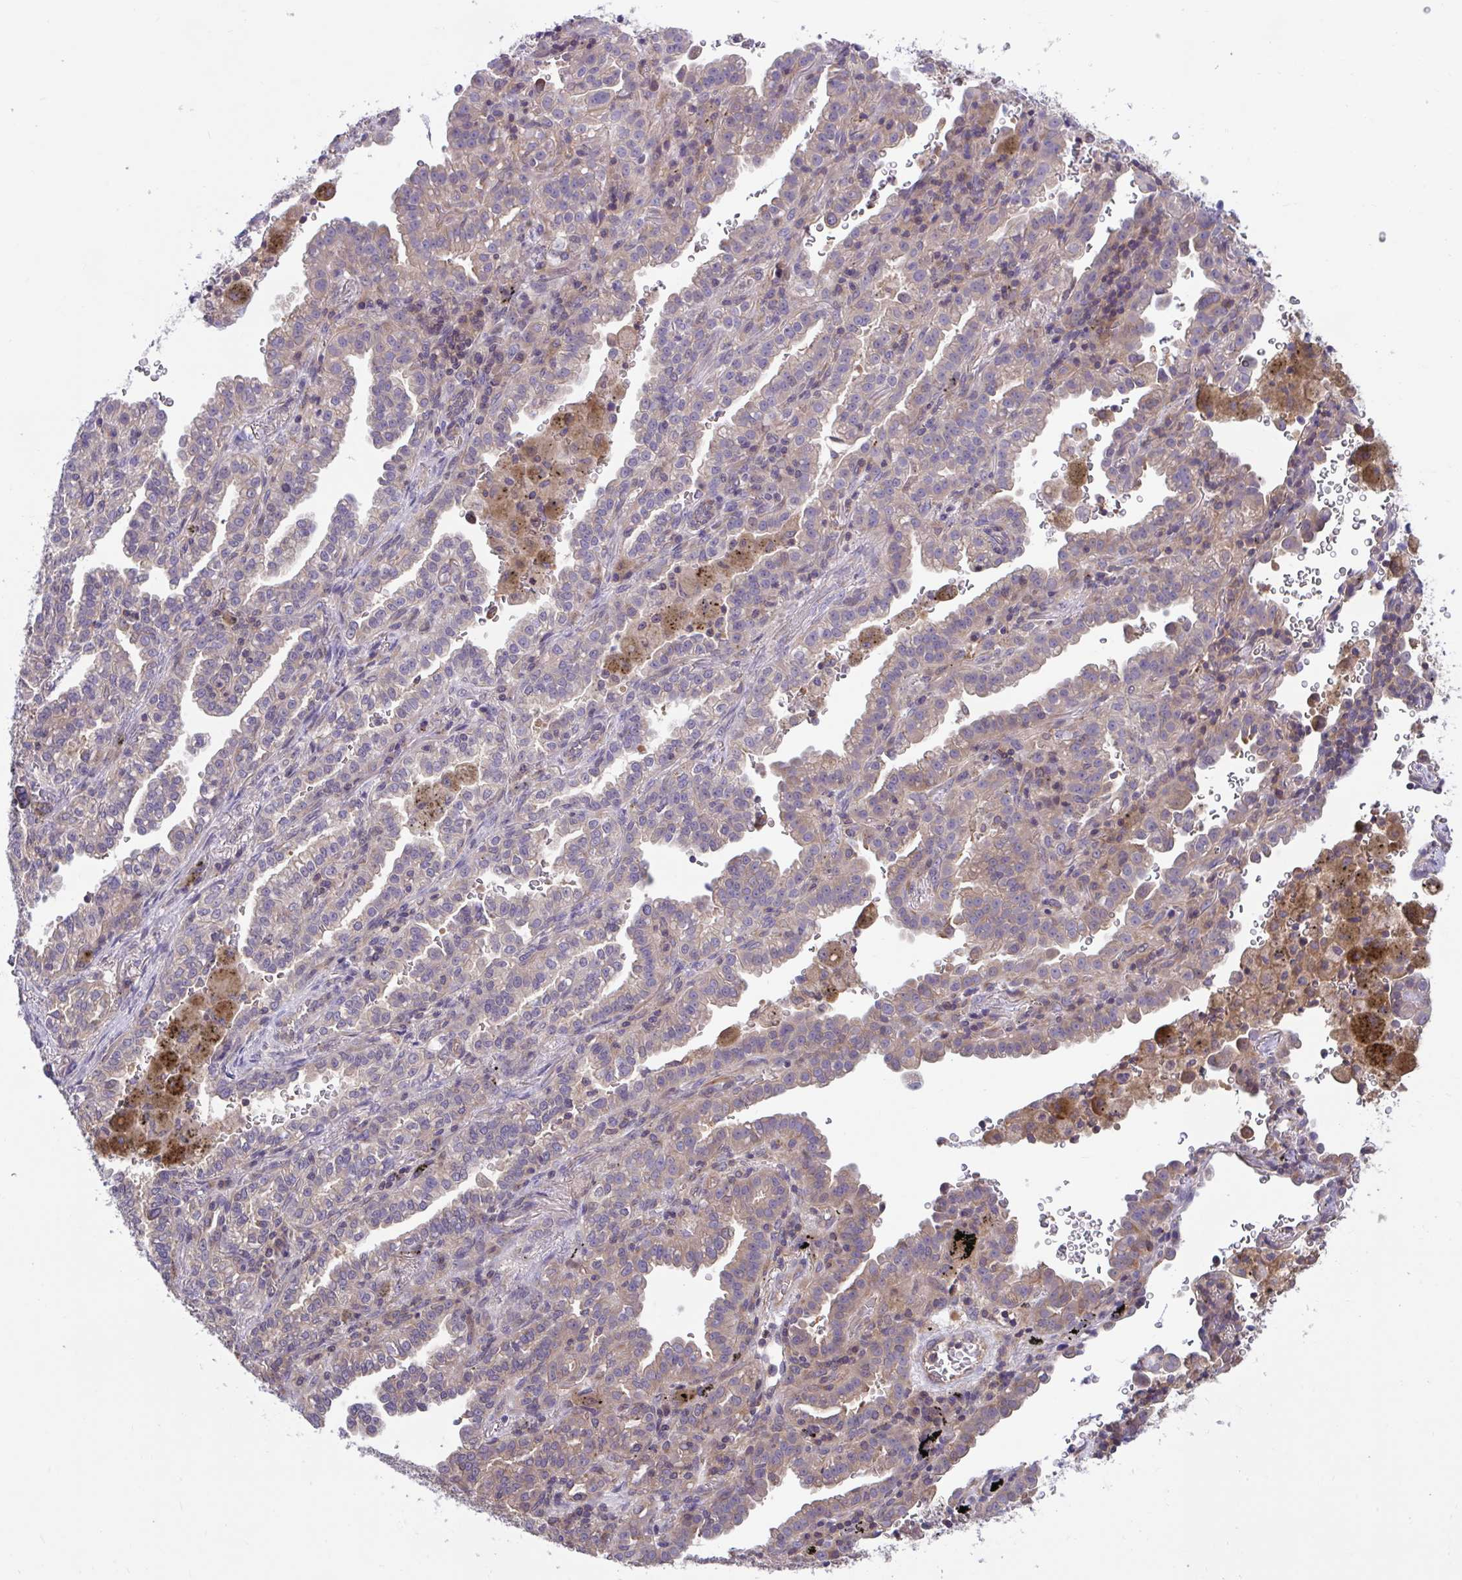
{"staining": {"intensity": "weak", "quantity": "25%-75%", "location": "cytoplasmic/membranous"}, "tissue": "lung cancer", "cell_type": "Tumor cells", "image_type": "cancer", "snomed": [{"axis": "morphology", "description": "Adenocarcinoma, NOS"}, {"axis": "topography", "description": "Lymph node"}, {"axis": "topography", "description": "Lung"}], "caption": "Lung adenocarcinoma stained for a protein shows weak cytoplasmic/membranous positivity in tumor cells.", "gene": "IST1", "patient": {"sex": "male", "age": 66}}